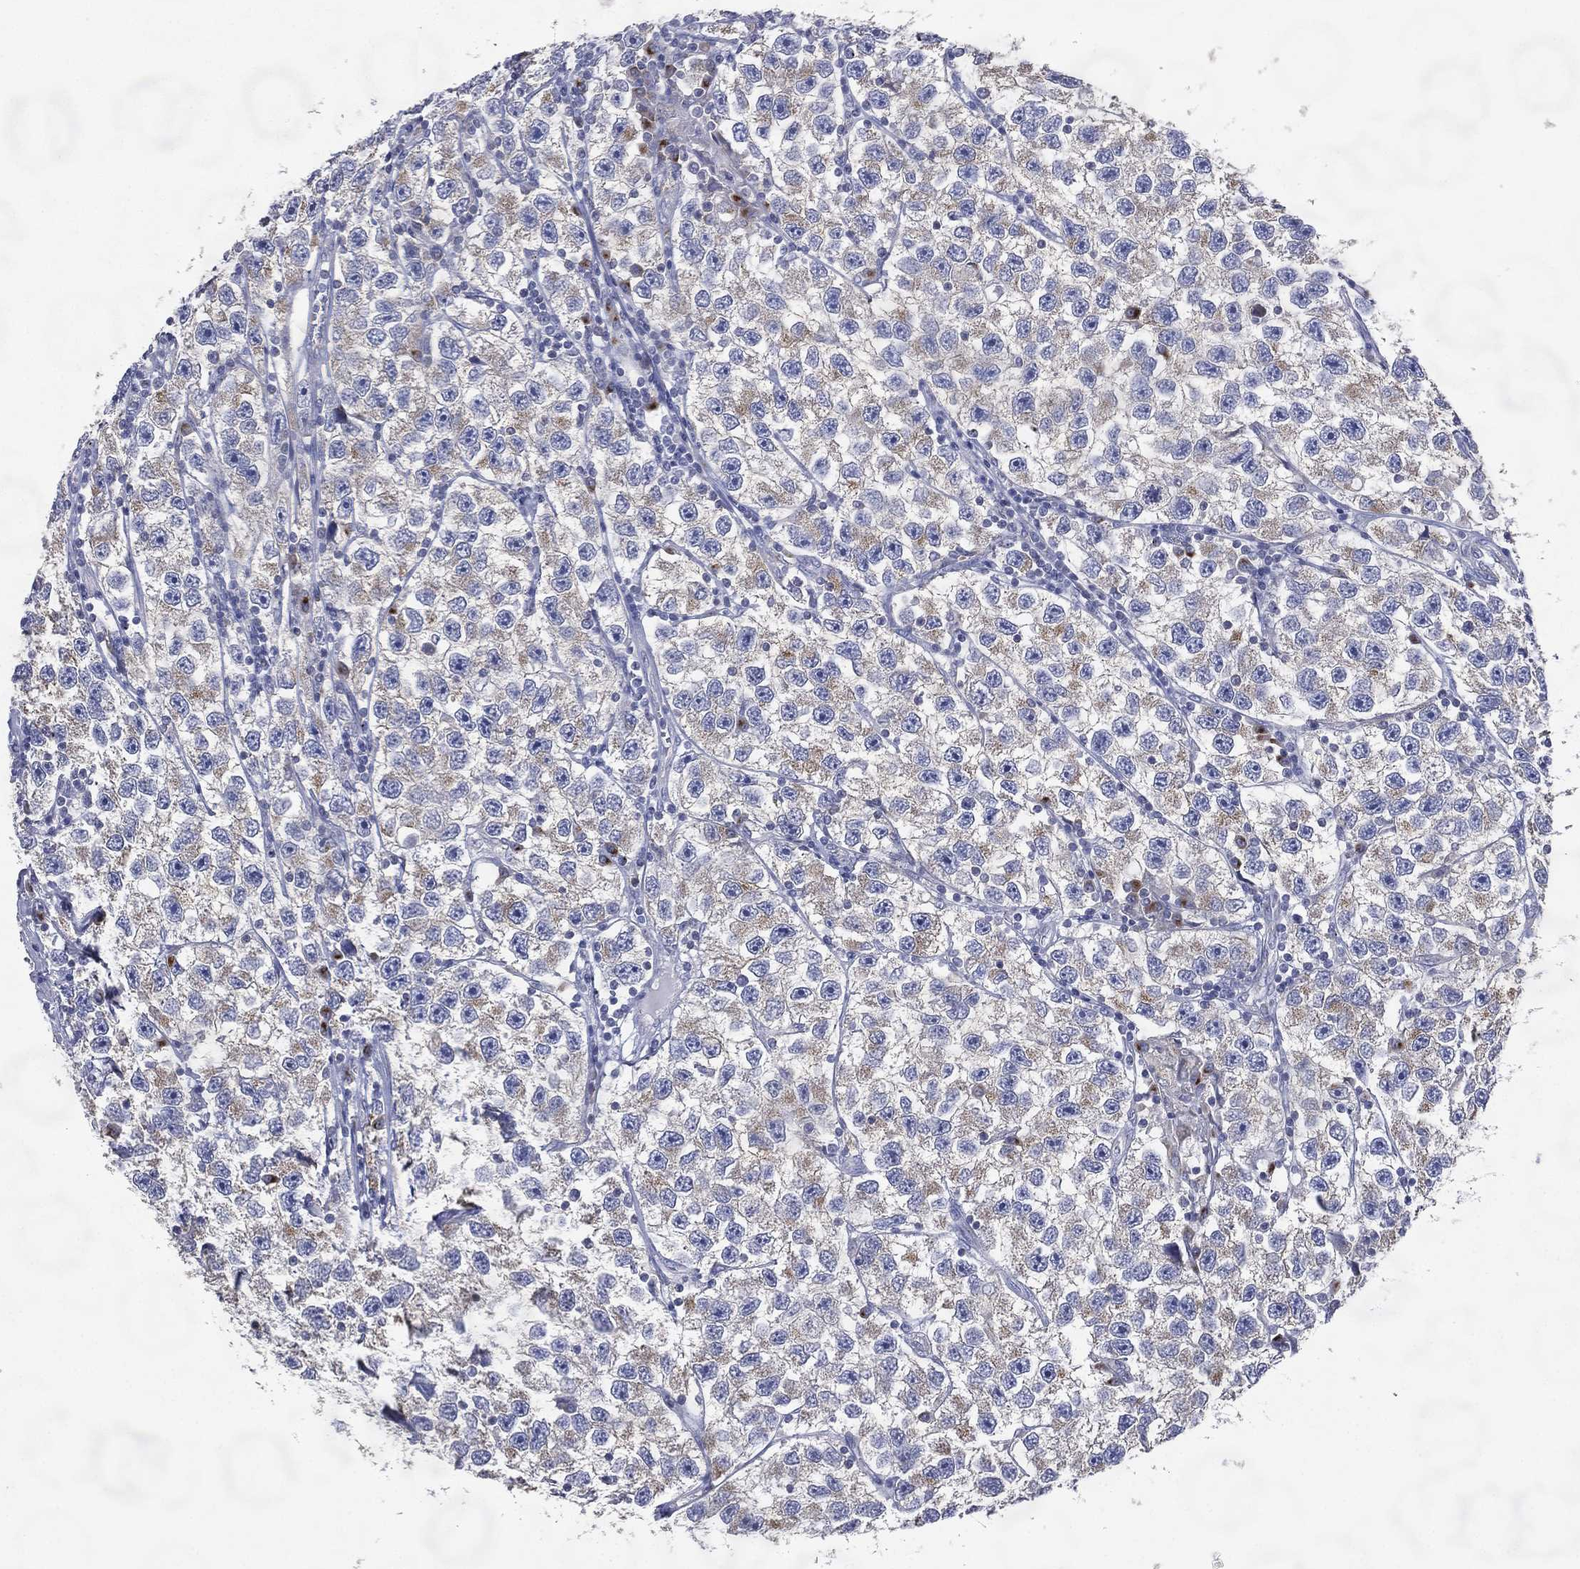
{"staining": {"intensity": "moderate", "quantity": "<25%", "location": "cytoplasmic/membranous"}, "tissue": "testis cancer", "cell_type": "Tumor cells", "image_type": "cancer", "snomed": [{"axis": "morphology", "description": "Seminoma, NOS"}, {"axis": "topography", "description": "Testis"}], "caption": "A photomicrograph of human testis cancer stained for a protein exhibits moderate cytoplasmic/membranous brown staining in tumor cells.", "gene": "ATP8A2", "patient": {"sex": "male", "age": 26}}